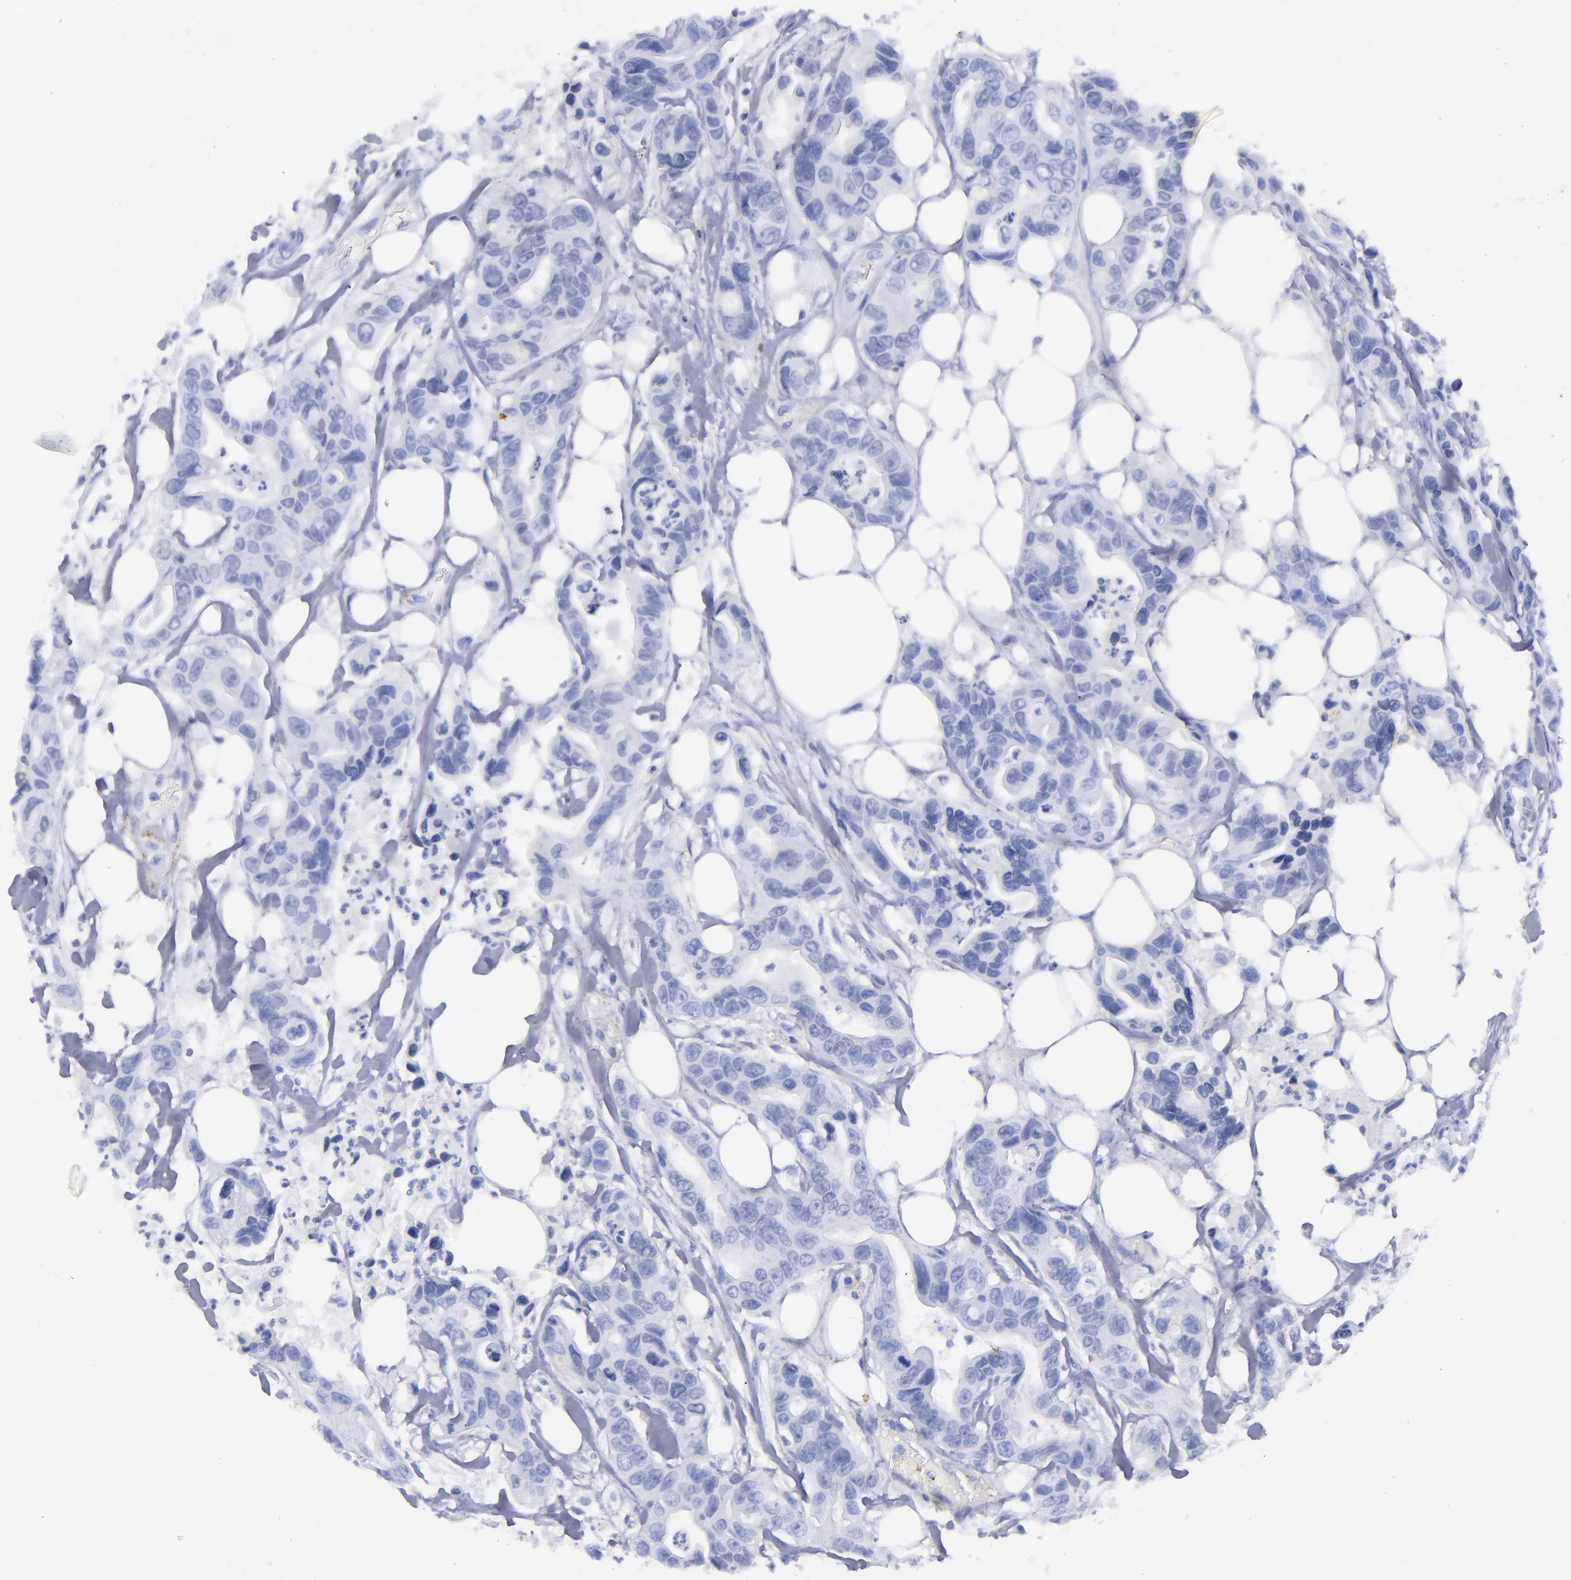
{"staining": {"intensity": "negative", "quantity": "none", "location": "none"}, "tissue": "colorectal cancer", "cell_type": "Tumor cells", "image_type": "cancer", "snomed": [{"axis": "morphology", "description": "Adenocarcinoma, NOS"}, {"axis": "topography", "description": "Colon"}], "caption": "Colorectal adenocarcinoma stained for a protein using immunohistochemistry (IHC) displays no staining tumor cells.", "gene": "SELPLG", "patient": {"sex": "female", "age": 70}}